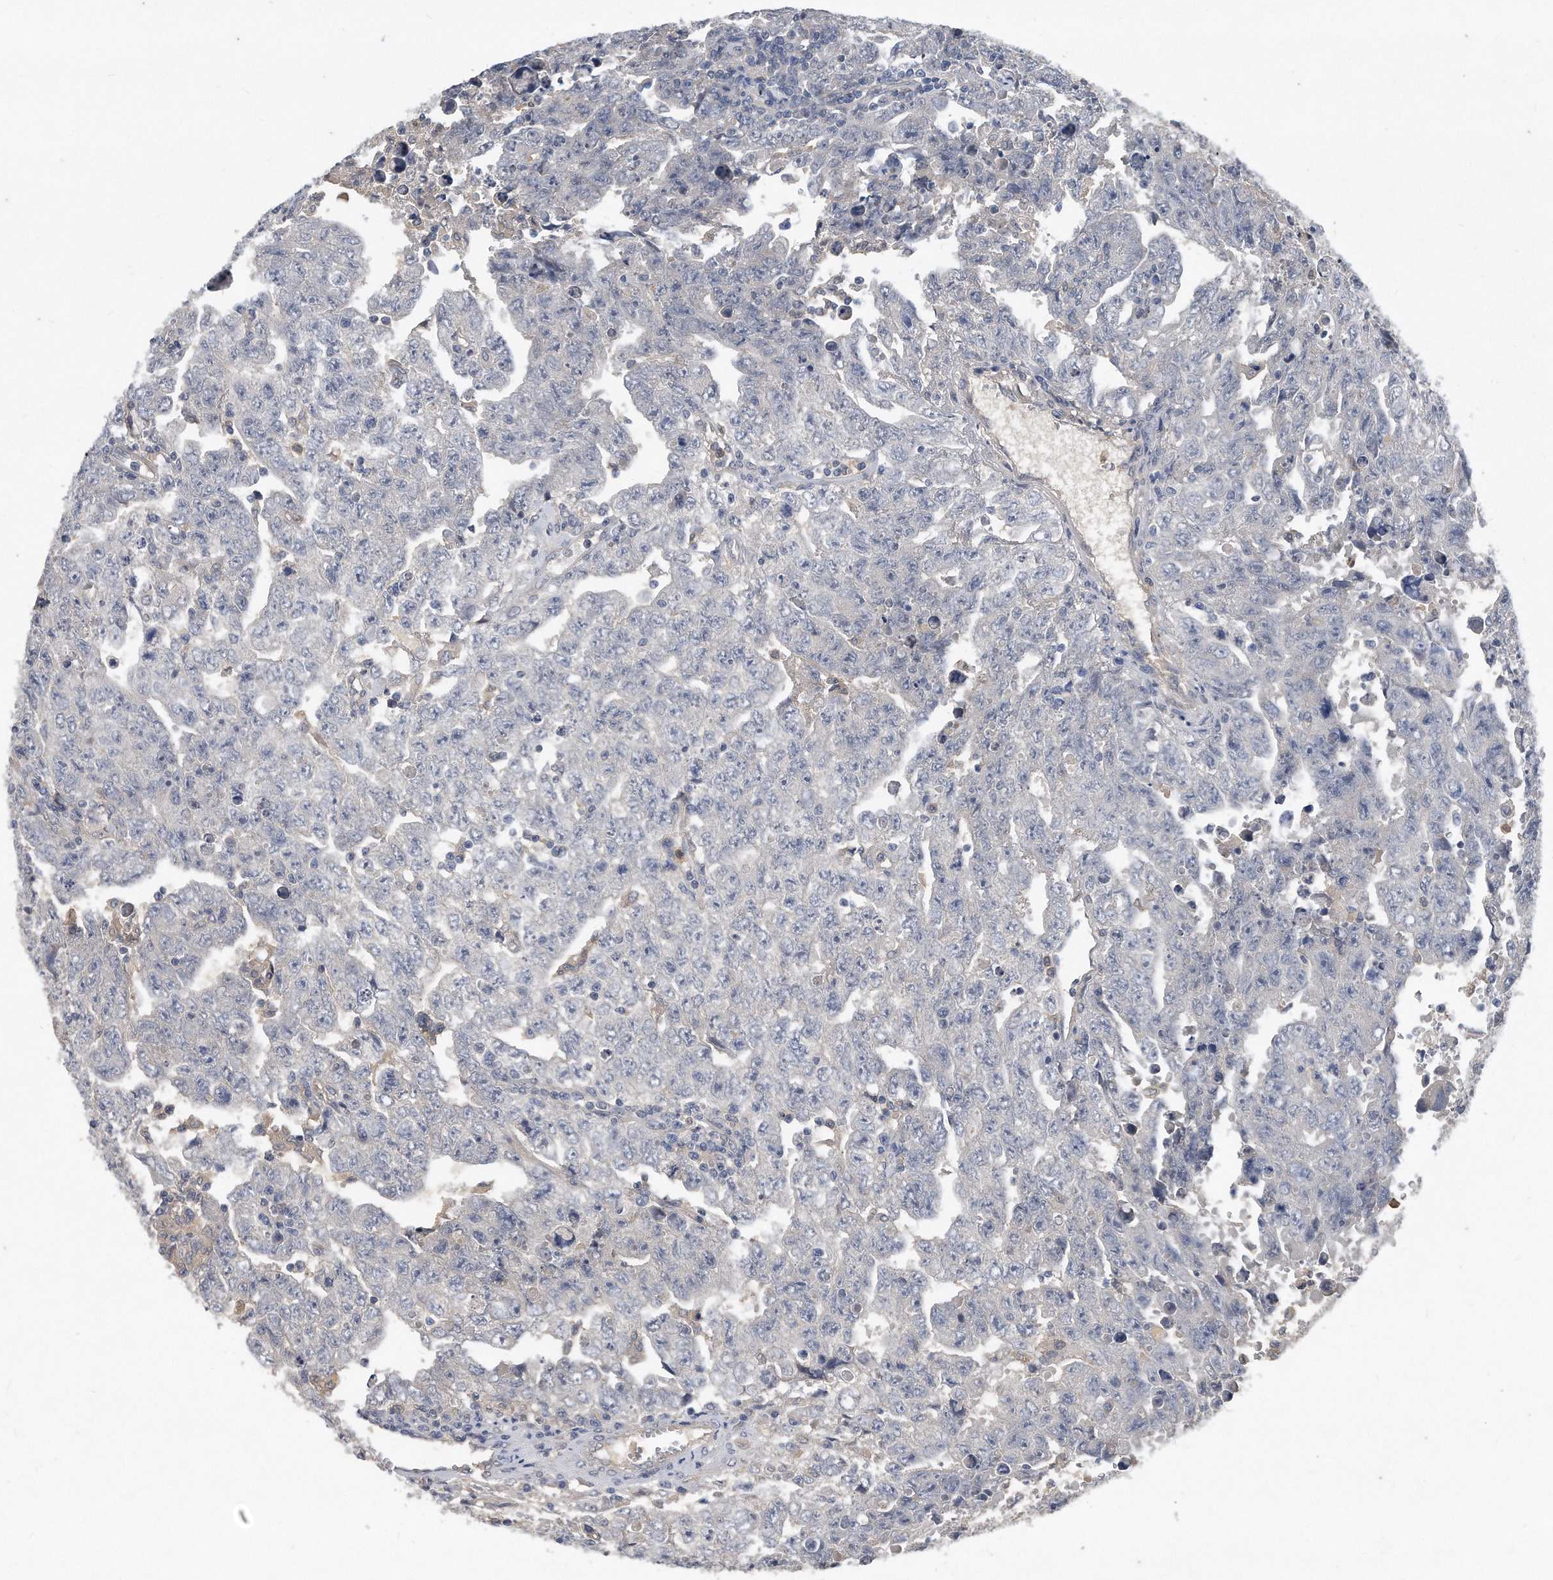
{"staining": {"intensity": "negative", "quantity": "none", "location": "none"}, "tissue": "testis cancer", "cell_type": "Tumor cells", "image_type": "cancer", "snomed": [{"axis": "morphology", "description": "Carcinoma, Embryonal, NOS"}, {"axis": "topography", "description": "Testis"}], "caption": "Immunohistochemistry (IHC) image of testis embryonal carcinoma stained for a protein (brown), which reveals no expression in tumor cells. The staining was performed using DAB (3,3'-diaminobenzidine) to visualize the protein expression in brown, while the nuclei were stained in blue with hematoxylin (Magnification: 20x).", "gene": "HOMER3", "patient": {"sex": "male", "age": 28}}